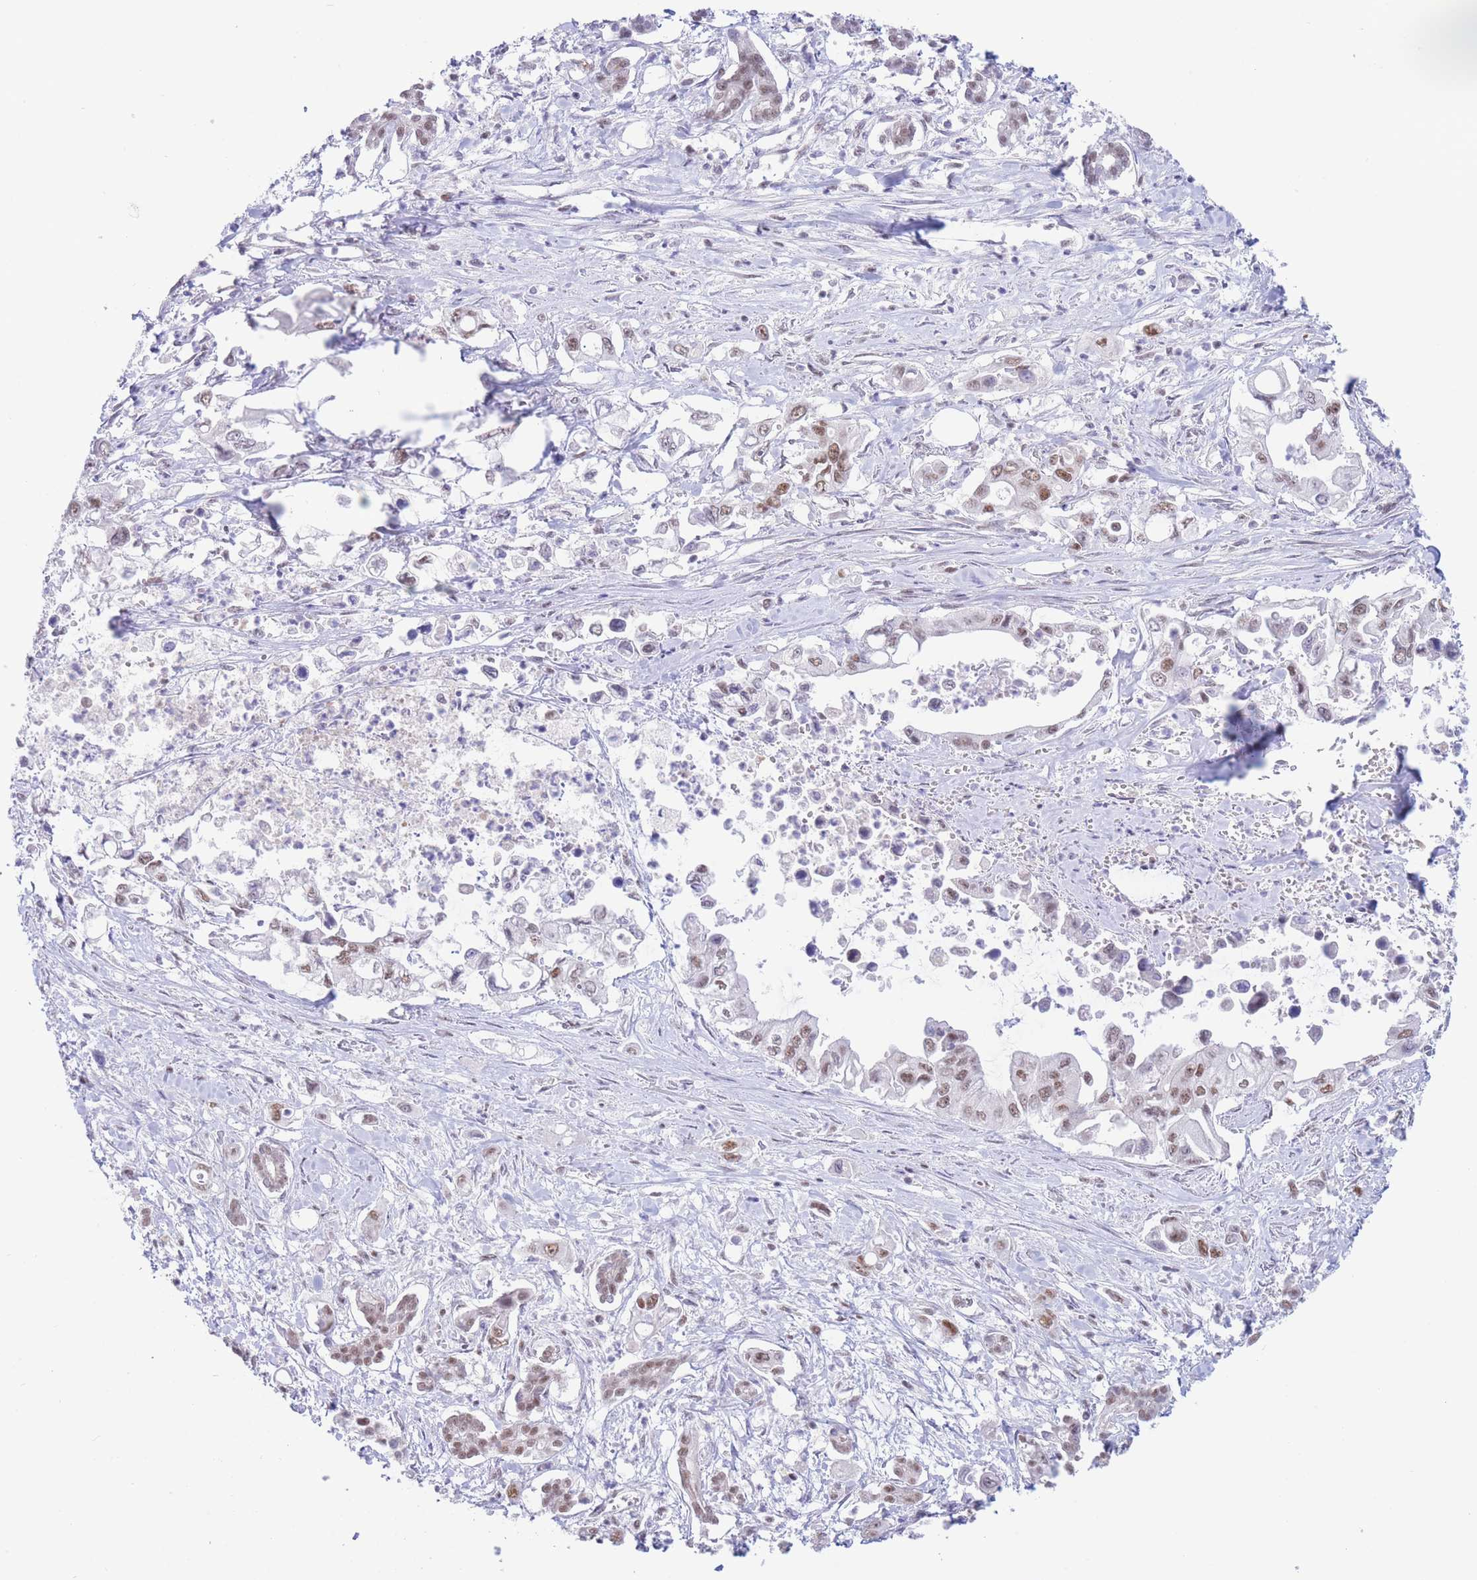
{"staining": {"intensity": "moderate", "quantity": ">75%", "location": "nuclear"}, "tissue": "pancreatic cancer", "cell_type": "Tumor cells", "image_type": "cancer", "snomed": [{"axis": "morphology", "description": "Adenocarcinoma, NOS"}, {"axis": "topography", "description": "Pancreas"}], "caption": "Approximately >75% of tumor cells in human adenocarcinoma (pancreatic) reveal moderate nuclear protein expression as visualized by brown immunohistochemical staining.", "gene": "SMAD9", "patient": {"sex": "male", "age": 61}}